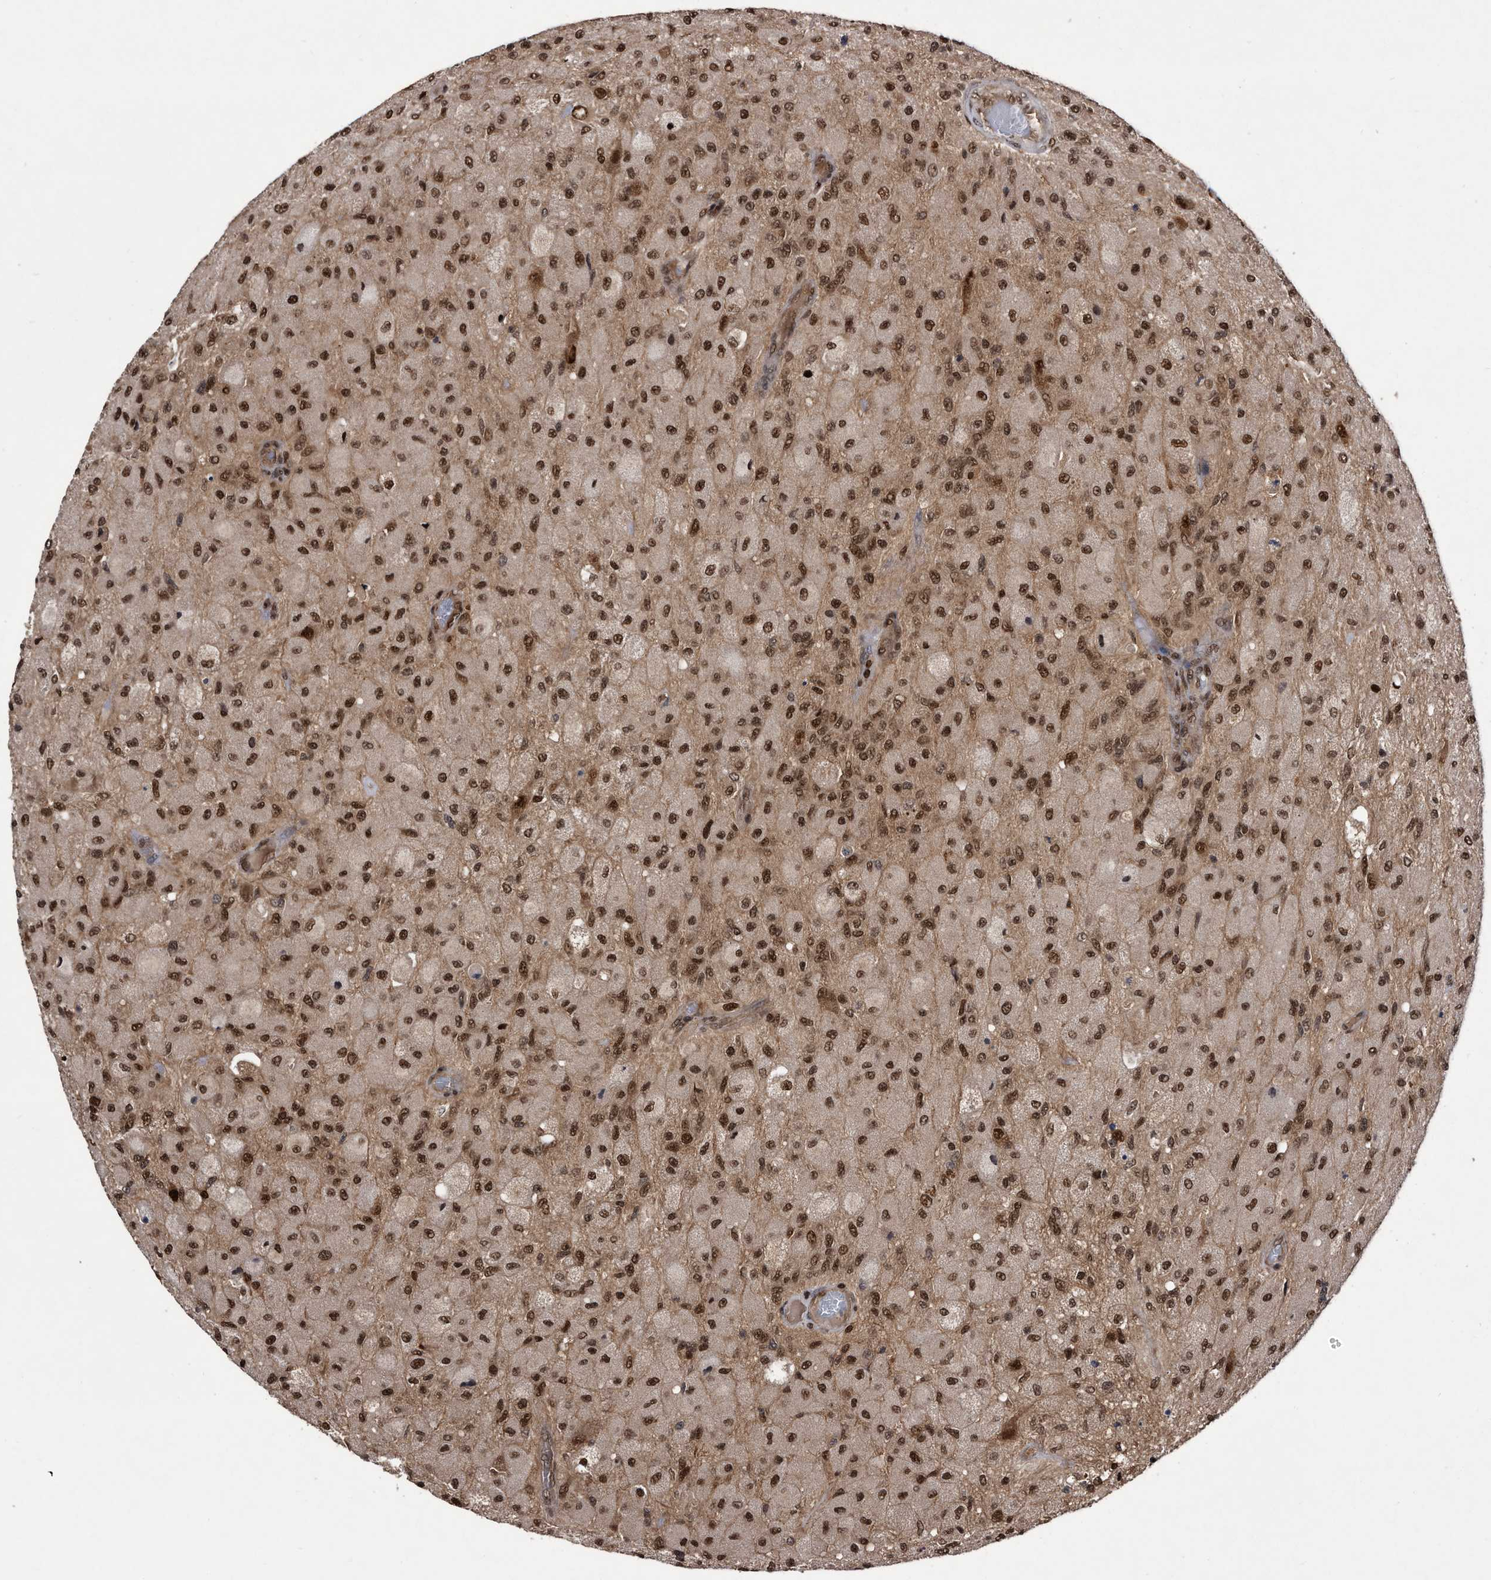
{"staining": {"intensity": "moderate", "quantity": ">75%", "location": "nuclear"}, "tissue": "glioma", "cell_type": "Tumor cells", "image_type": "cancer", "snomed": [{"axis": "morphology", "description": "Normal tissue, NOS"}, {"axis": "morphology", "description": "Glioma, malignant, High grade"}, {"axis": "topography", "description": "Cerebral cortex"}], "caption": "Brown immunohistochemical staining in malignant glioma (high-grade) demonstrates moderate nuclear positivity in about >75% of tumor cells. The staining is performed using DAB (3,3'-diaminobenzidine) brown chromogen to label protein expression. The nuclei are counter-stained blue using hematoxylin.", "gene": "RAD23B", "patient": {"sex": "male", "age": 77}}